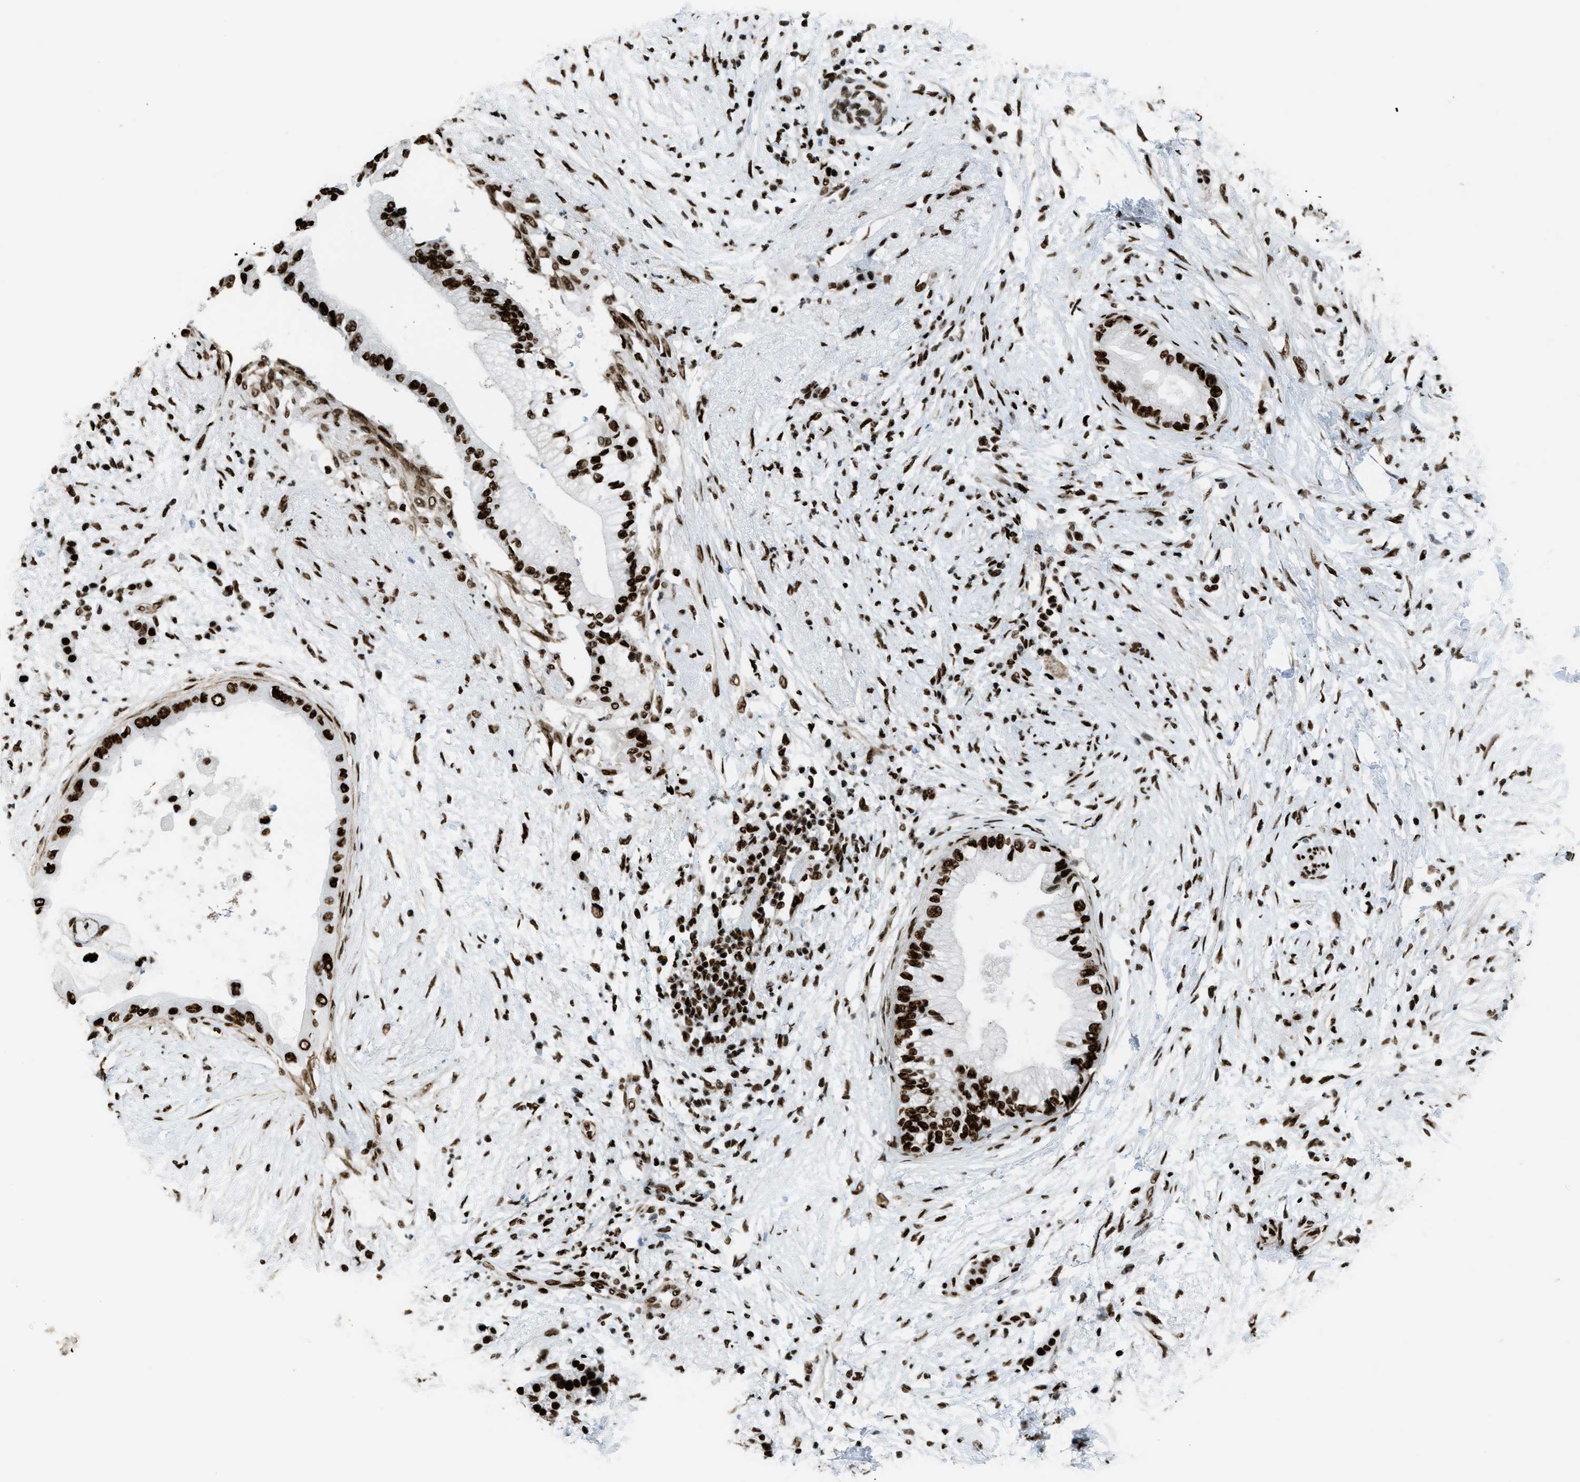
{"staining": {"intensity": "strong", "quantity": ">75%", "location": "nuclear"}, "tissue": "pancreatic cancer", "cell_type": "Tumor cells", "image_type": "cancer", "snomed": [{"axis": "morphology", "description": "Normal tissue, NOS"}, {"axis": "morphology", "description": "Adenocarcinoma, NOS"}, {"axis": "topography", "description": "Pancreas"}, {"axis": "topography", "description": "Duodenum"}], "caption": "The micrograph exhibits staining of pancreatic cancer (adenocarcinoma), revealing strong nuclear protein expression (brown color) within tumor cells. The staining is performed using DAB brown chromogen to label protein expression. The nuclei are counter-stained blue using hematoxylin.", "gene": "ZNF207", "patient": {"sex": "female", "age": 60}}